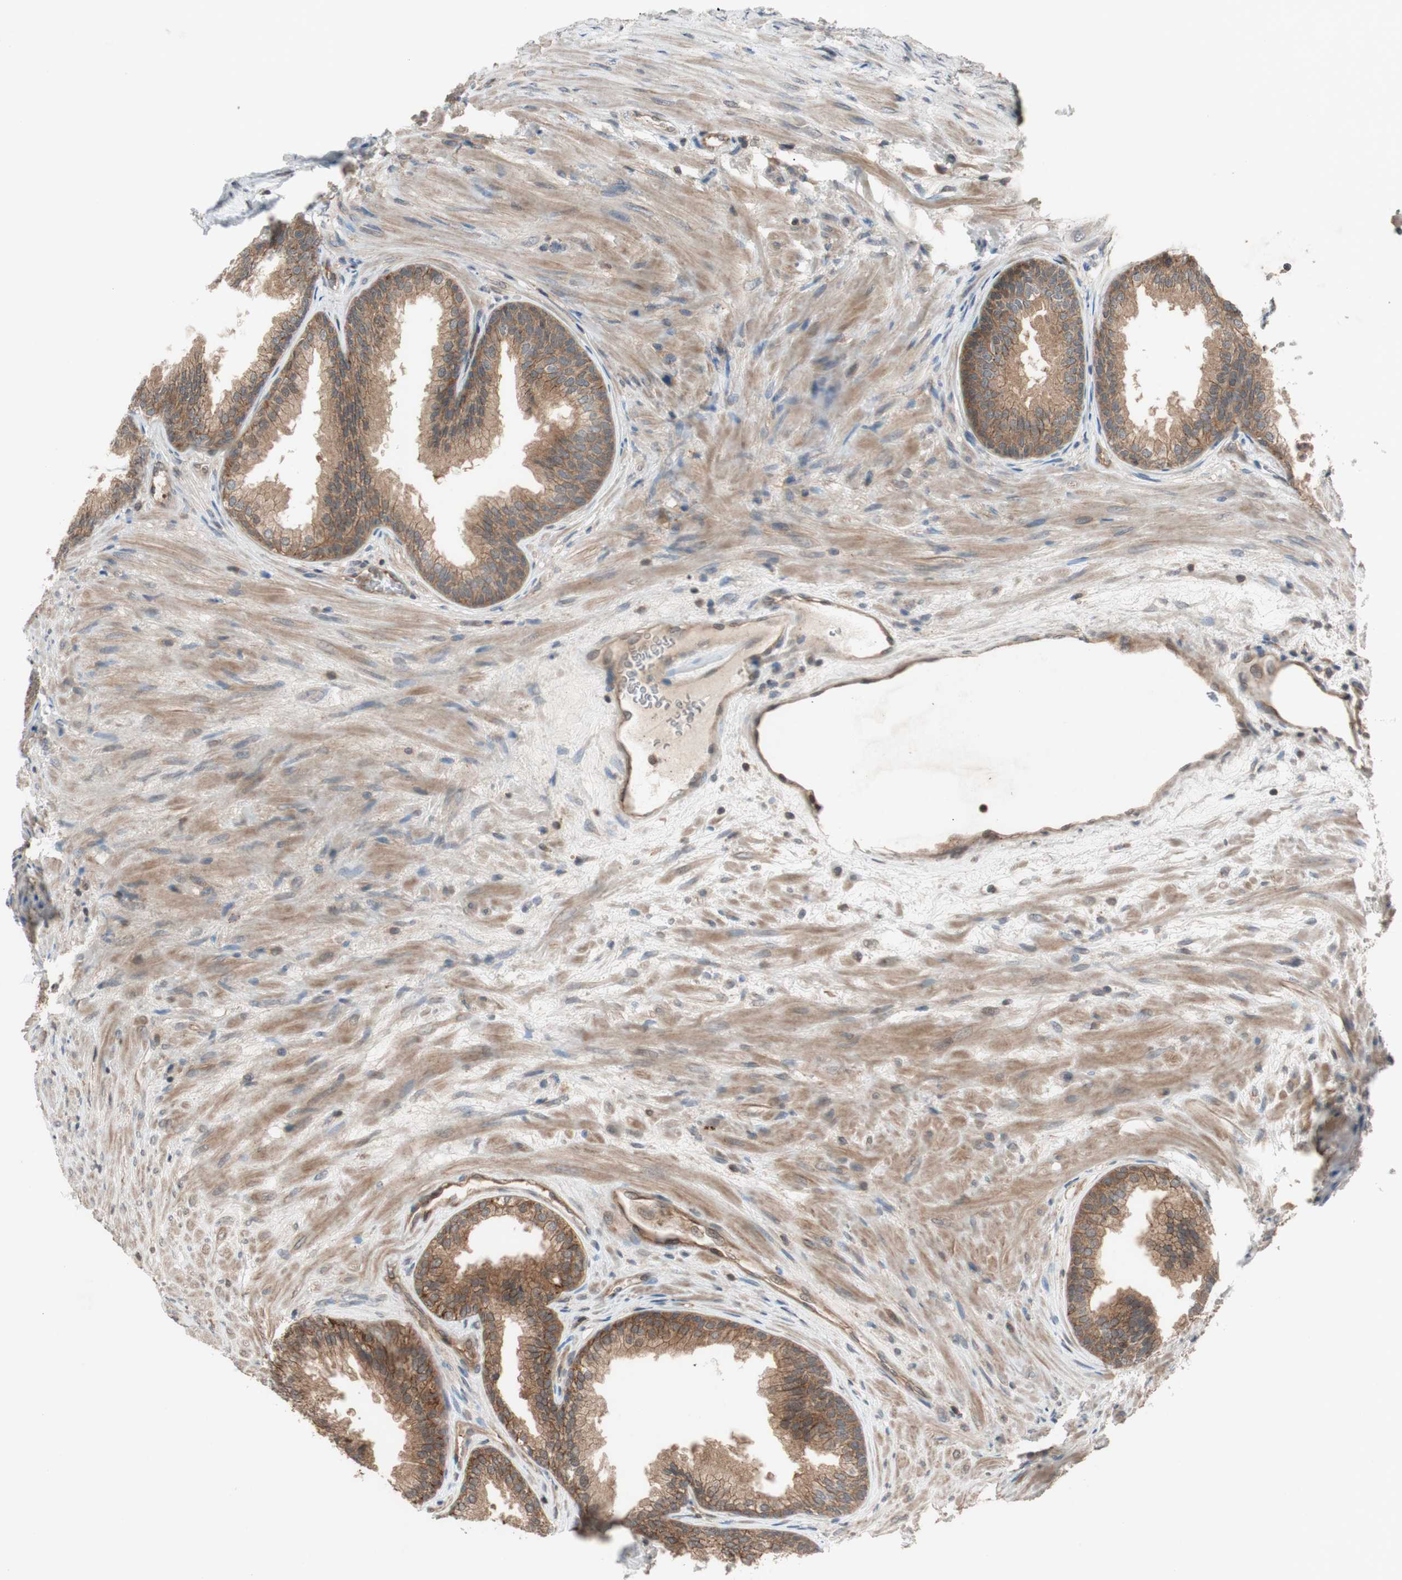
{"staining": {"intensity": "moderate", "quantity": ">75%", "location": "cytoplasmic/membranous"}, "tissue": "prostate", "cell_type": "Glandular cells", "image_type": "normal", "snomed": [{"axis": "morphology", "description": "Normal tissue, NOS"}, {"axis": "topography", "description": "Prostate"}], "caption": "Prostate stained with immunohistochemistry displays moderate cytoplasmic/membranous expression in approximately >75% of glandular cells.", "gene": "EPHA8", "patient": {"sex": "male", "age": 76}}